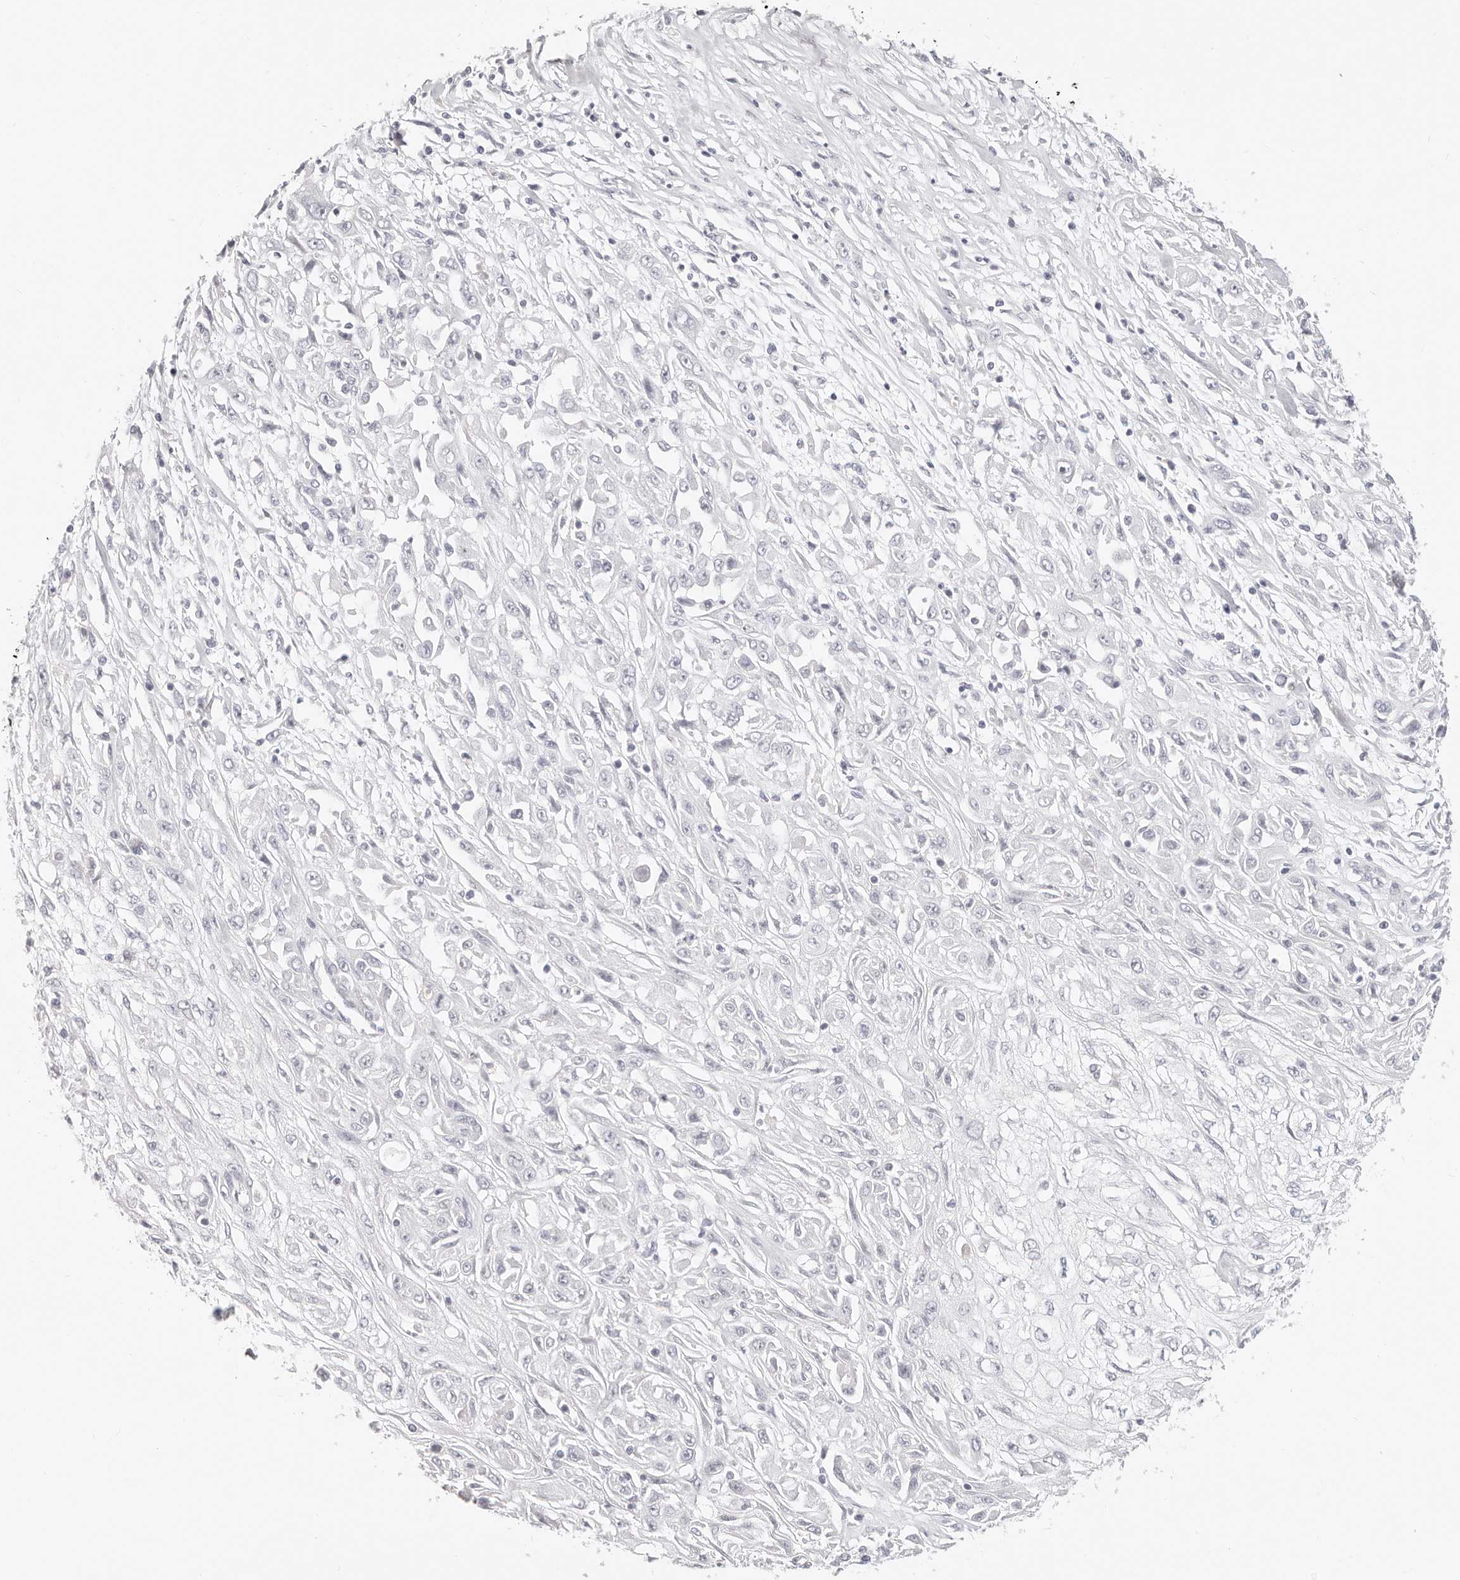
{"staining": {"intensity": "negative", "quantity": "none", "location": "none"}, "tissue": "skin cancer", "cell_type": "Tumor cells", "image_type": "cancer", "snomed": [{"axis": "morphology", "description": "Squamous cell carcinoma, NOS"}, {"axis": "morphology", "description": "Squamous cell carcinoma, metastatic, NOS"}, {"axis": "topography", "description": "Skin"}, {"axis": "topography", "description": "Lymph node"}], "caption": "This is a image of IHC staining of skin metastatic squamous cell carcinoma, which shows no positivity in tumor cells. (DAB IHC with hematoxylin counter stain).", "gene": "ASCL1", "patient": {"sex": "male", "age": 75}}